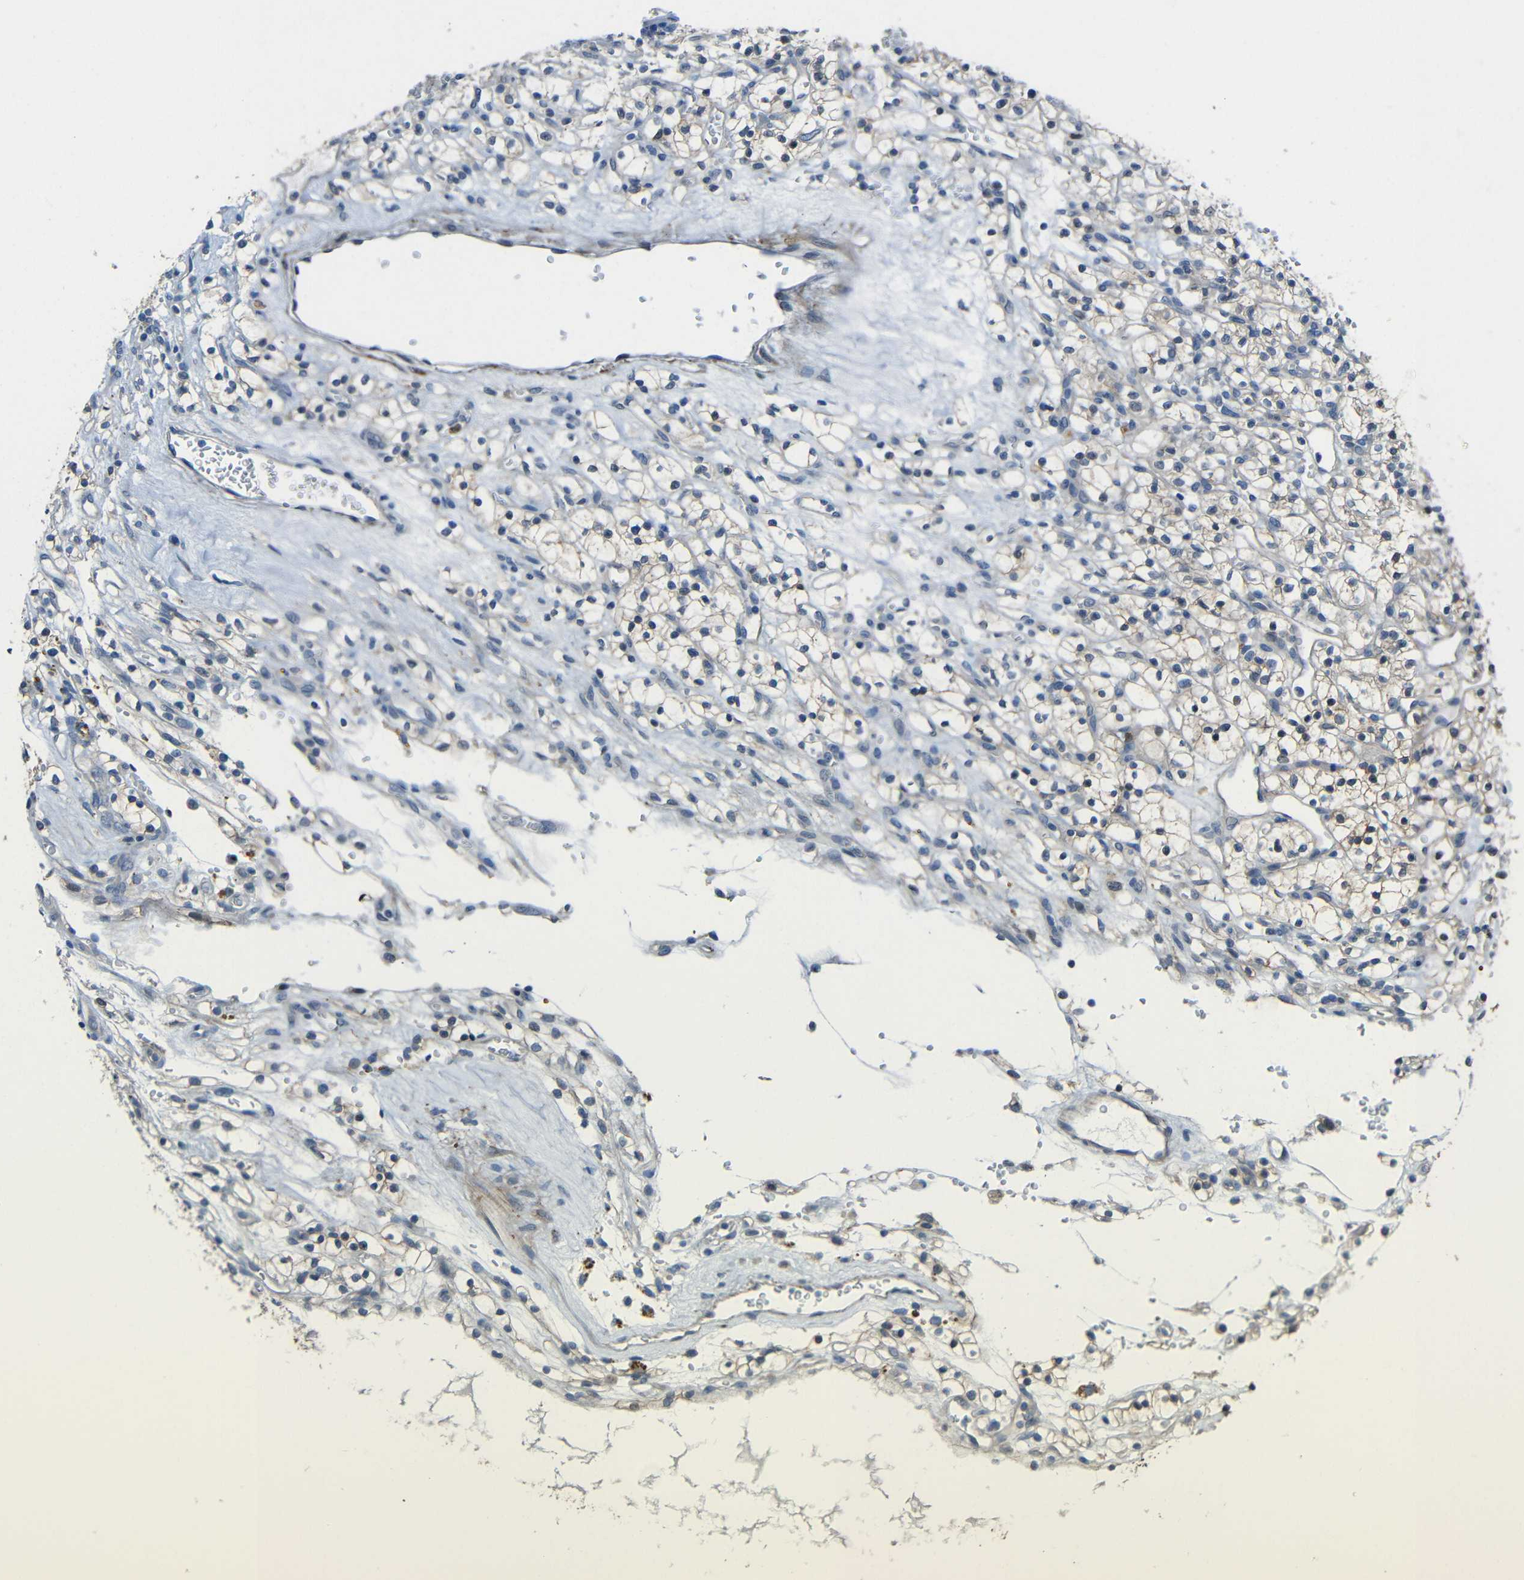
{"staining": {"intensity": "weak", "quantity": ">75%", "location": "cytoplasmic/membranous"}, "tissue": "renal cancer", "cell_type": "Tumor cells", "image_type": "cancer", "snomed": [{"axis": "morphology", "description": "Adenocarcinoma, NOS"}, {"axis": "topography", "description": "Kidney"}], "caption": "There is low levels of weak cytoplasmic/membranous staining in tumor cells of renal adenocarcinoma, as demonstrated by immunohistochemical staining (brown color).", "gene": "STBD1", "patient": {"sex": "female", "age": 57}}